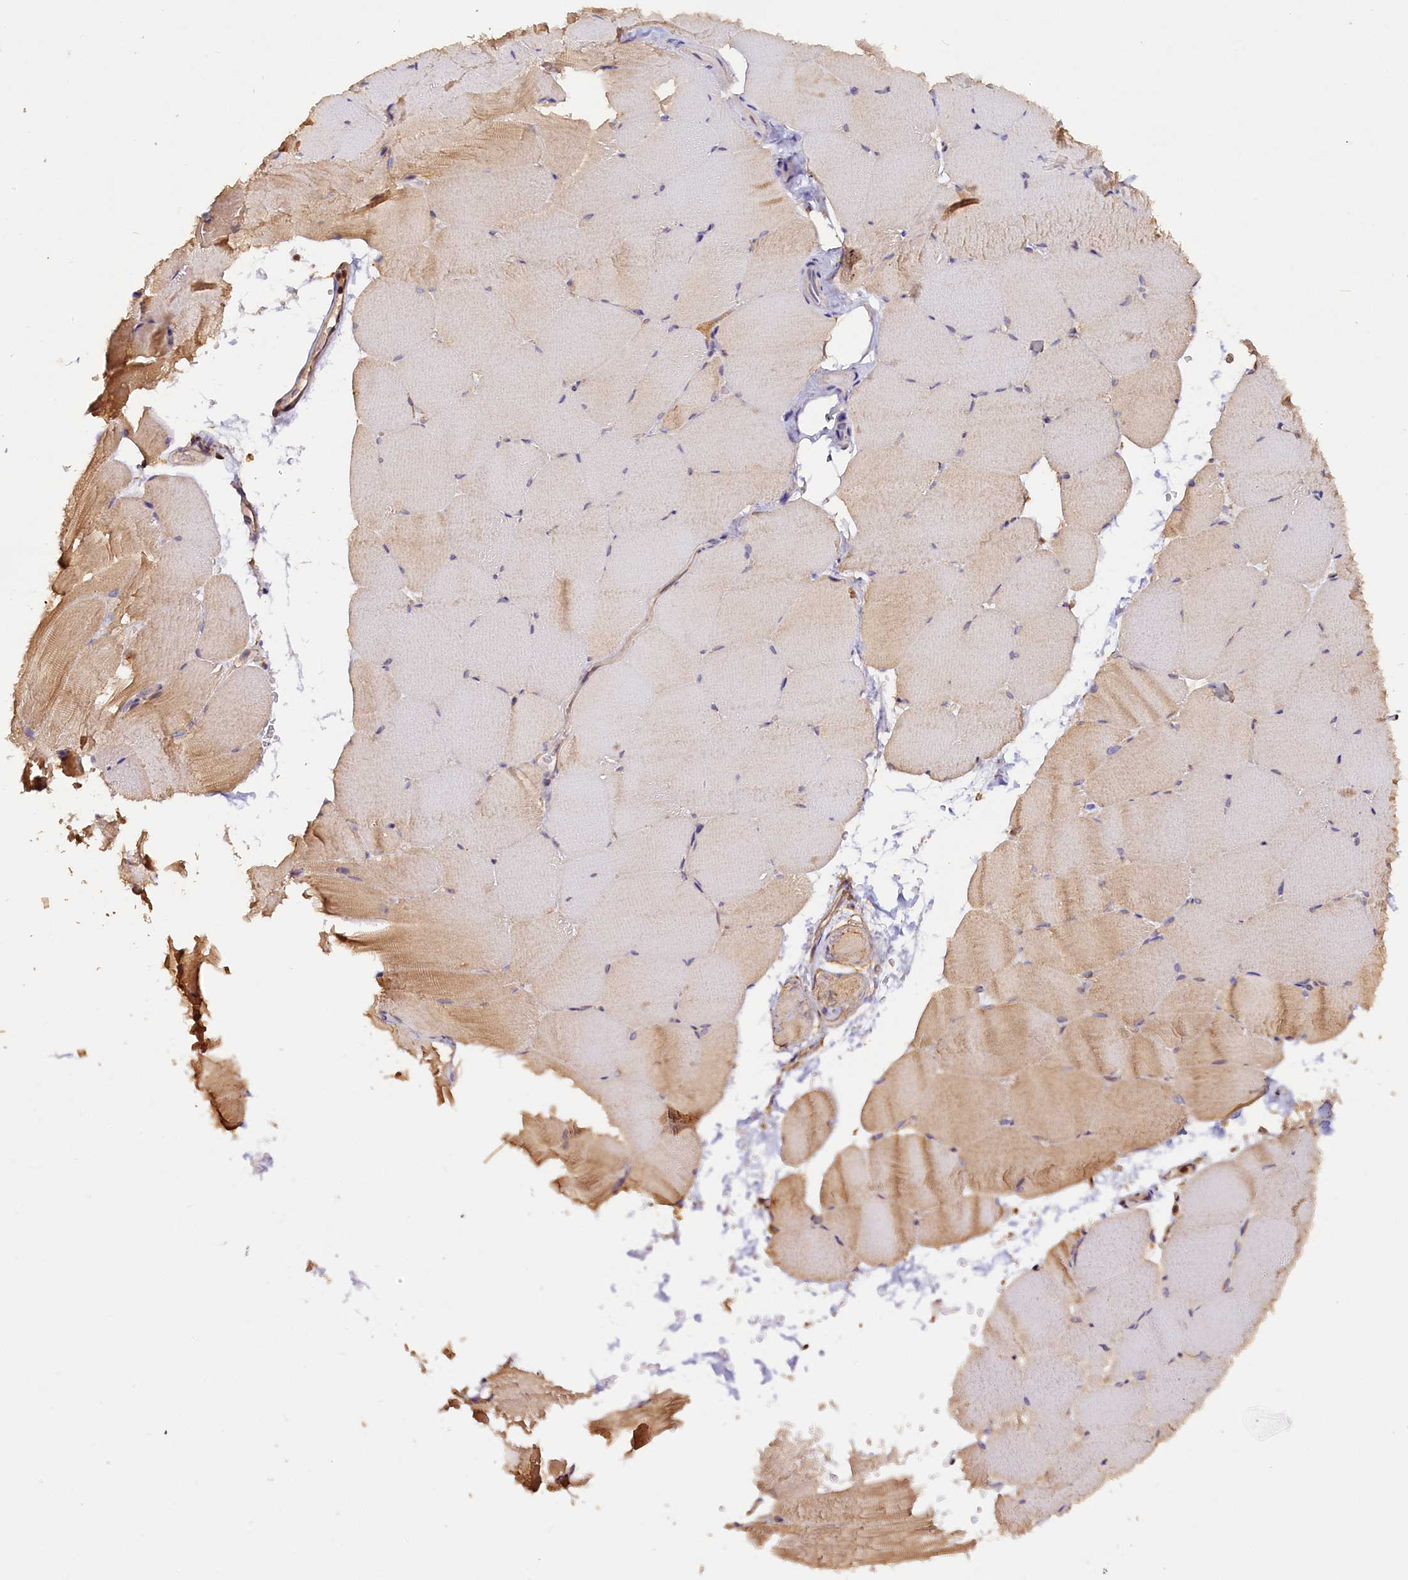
{"staining": {"intensity": "weak", "quantity": "<25%", "location": "cytoplasmic/membranous"}, "tissue": "skeletal muscle", "cell_type": "Myocytes", "image_type": "normal", "snomed": [{"axis": "morphology", "description": "Normal tissue, NOS"}, {"axis": "topography", "description": "Skeletal muscle"}, {"axis": "topography", "description": "Parathyroid gland"}], "caption": "This is an IHC histopathology image of normal skeletal muscle. There is no expression in myocytes.", "gene": "KATNB1", "patient": {"sex": "female", "age": 37}}